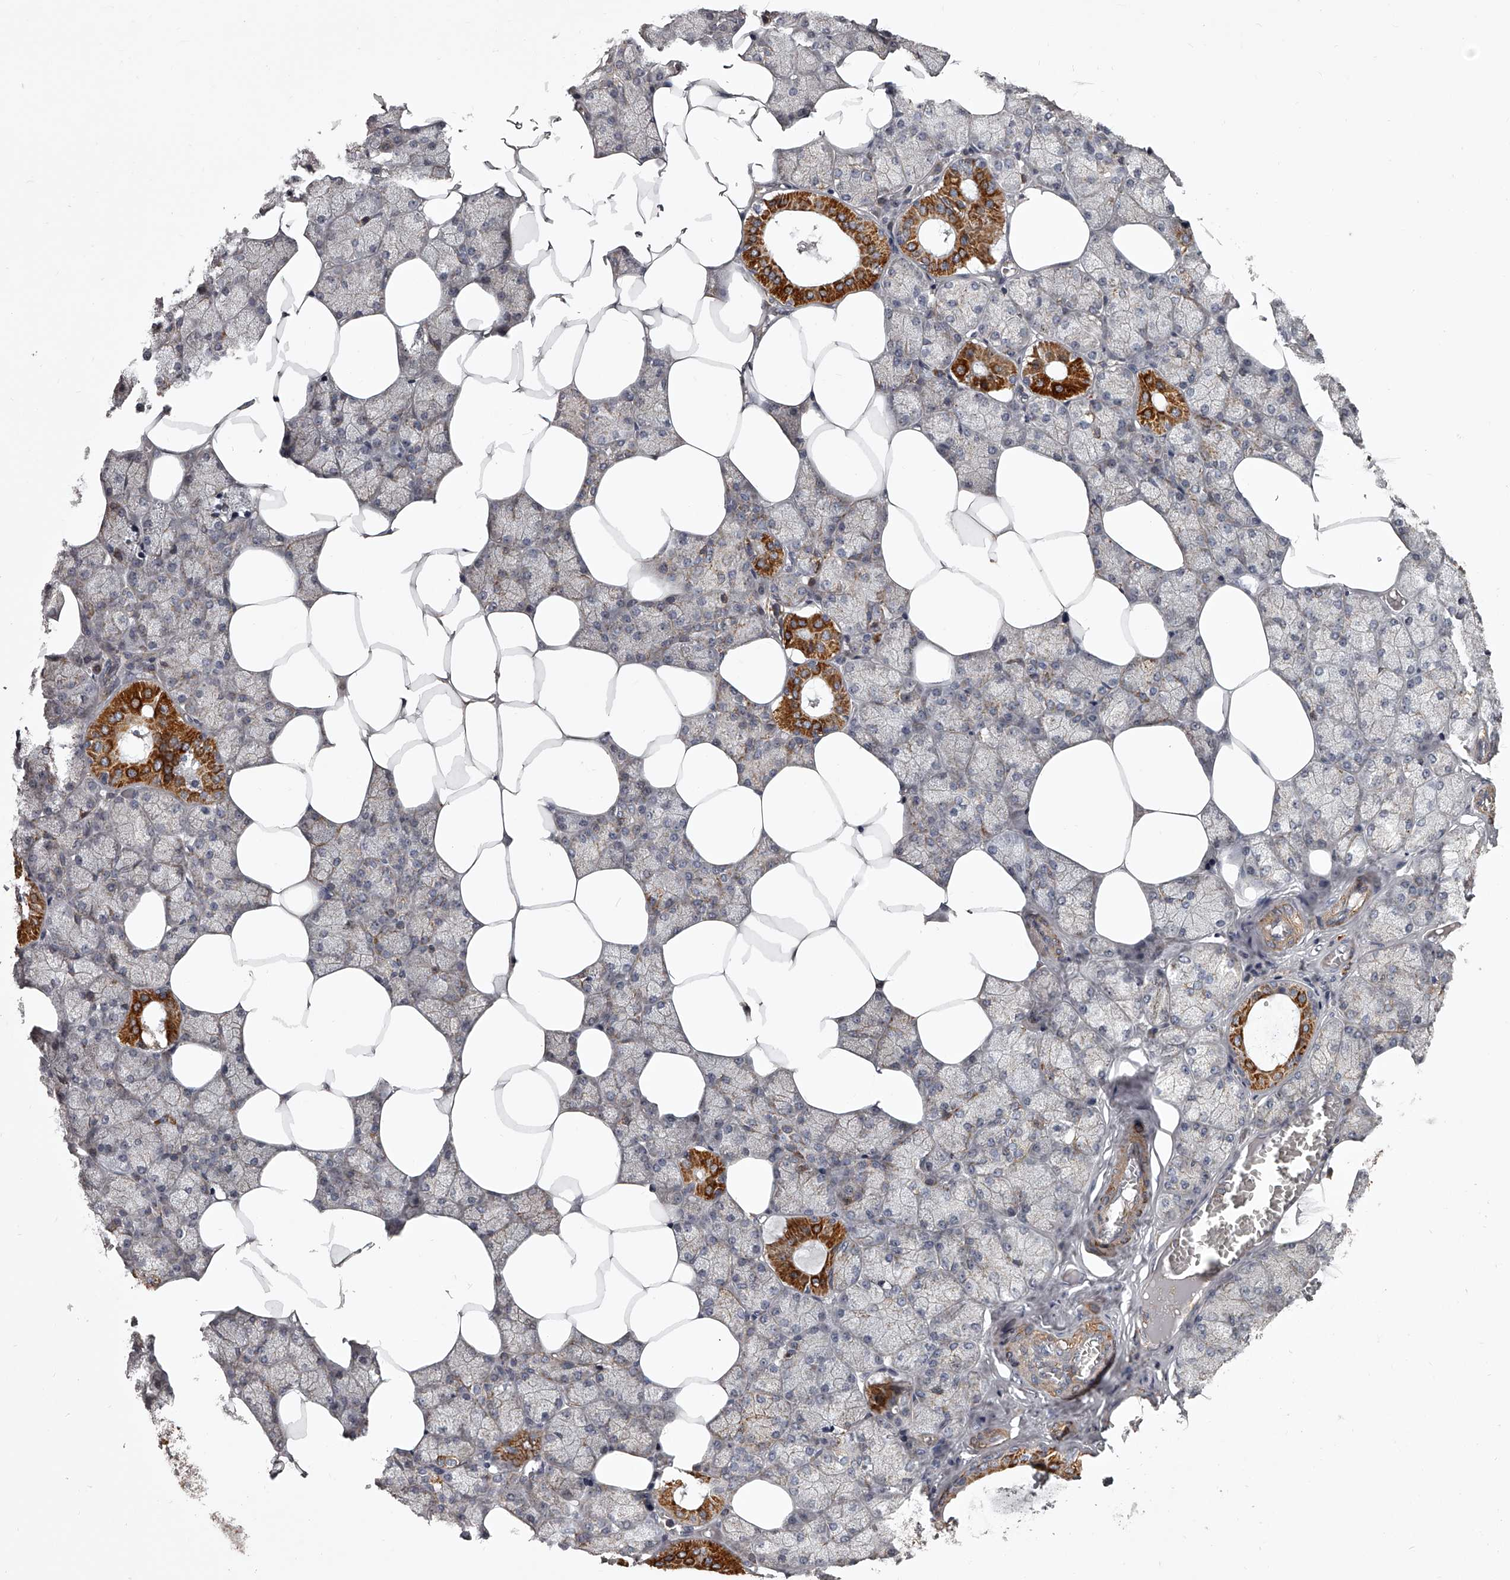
{"staining": {"intensity": "strong", "quantity": "<25%", "location": "cytoplasmic/membranous"}, "tissue": "salivary gland", "cell_type": "Glandular cells", "image_type": "normal", "snomed": [{"axis": "morphology", "description": "Normal tissue, NOS"}, {"axis": "topography", "description": "Salivary gland"}], "caption": "Immunohistochemical staining of unremarkable salivary gland displays medium levels of strong cytoplasmic/membranous expression in about <25% of glandular cells.", "gene": "RRP36", "patient": {"sex": "male", "age": 62}}